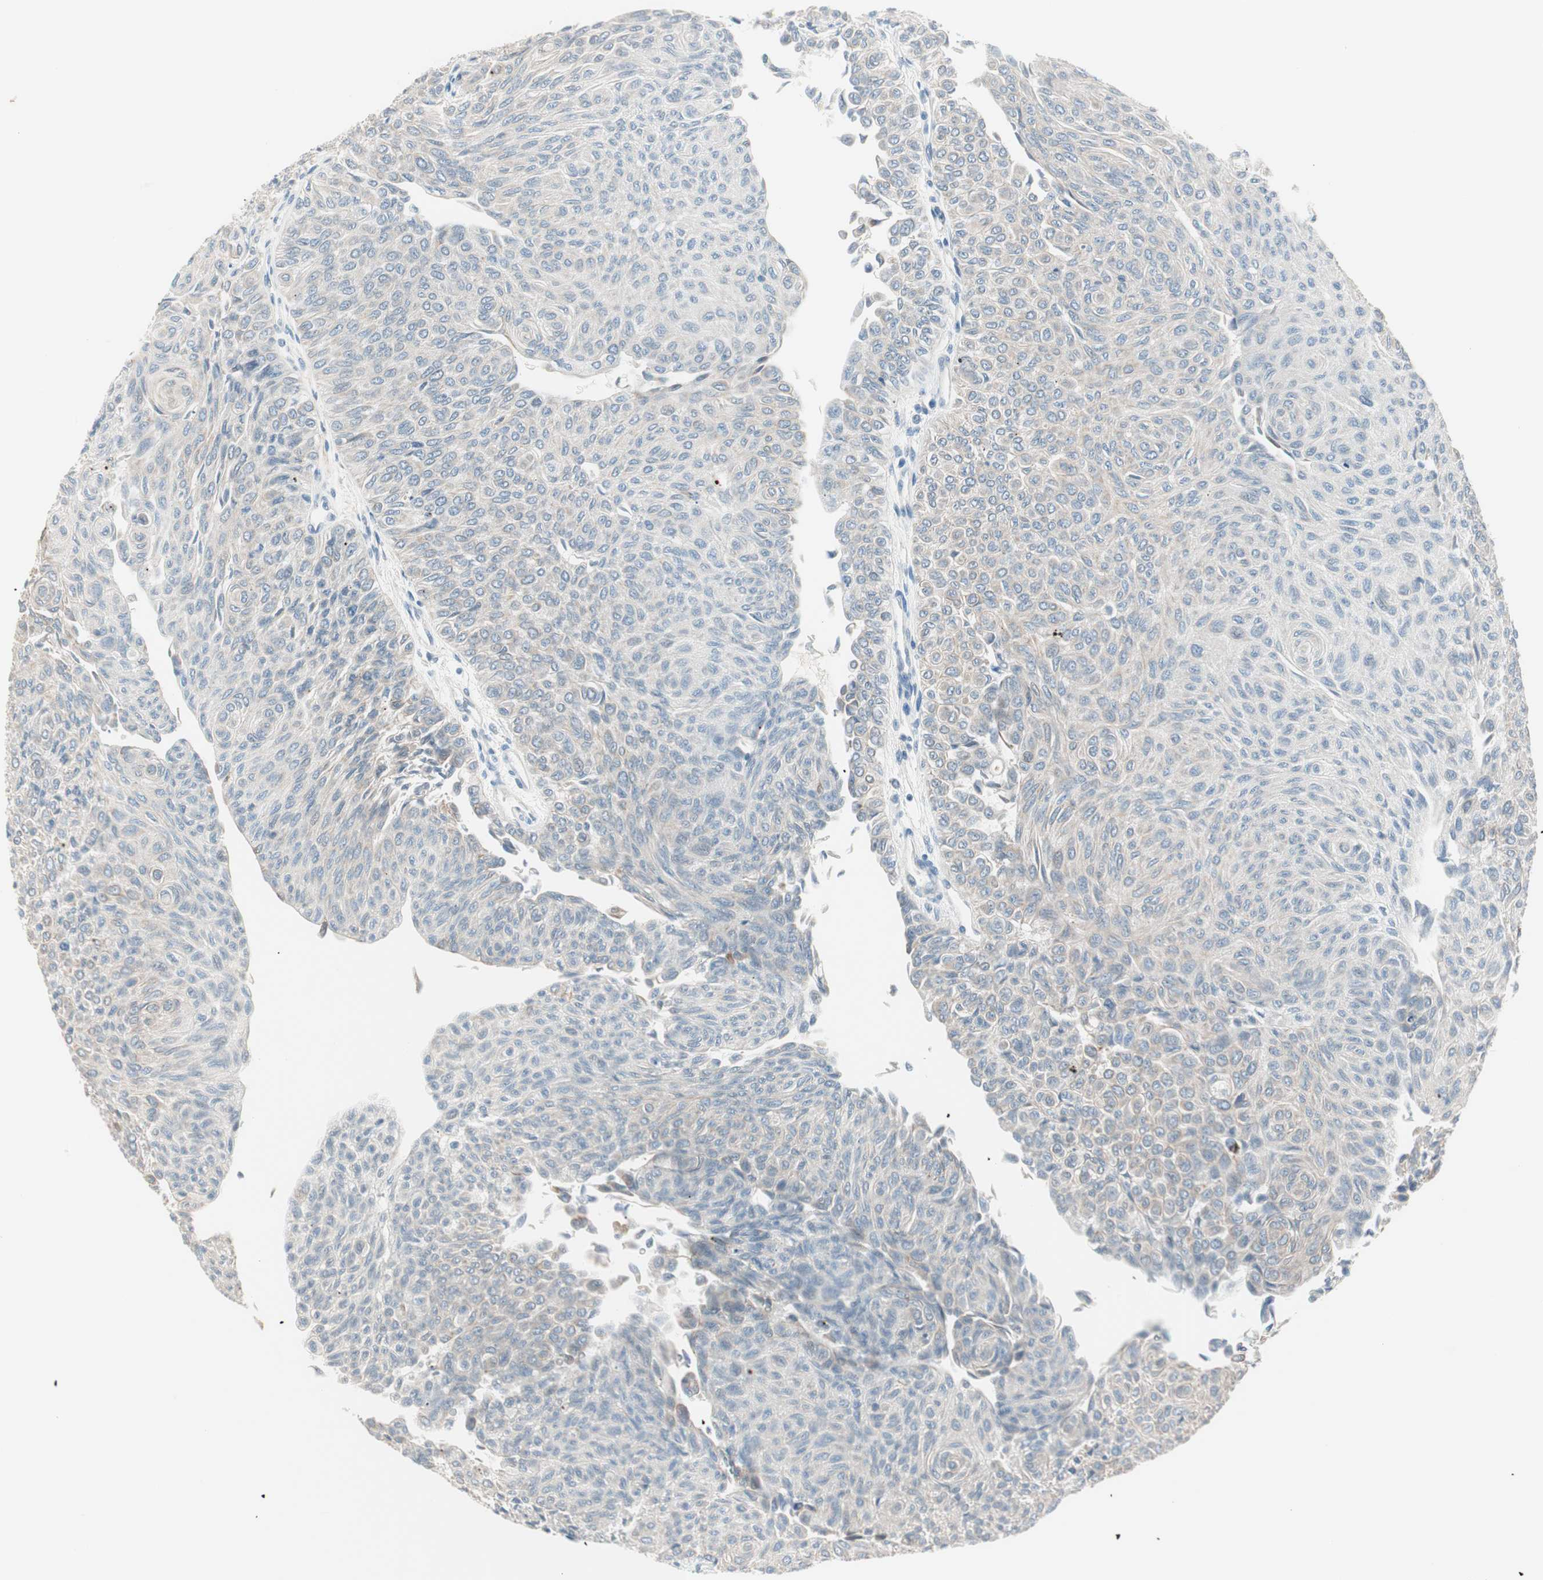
{"staining": {"intensity": "weak", "quantity": "25%-75%", "location": "cytoplasmic/membranous"}, "tissue": "urothelial cancer", "cell_type": "Tumor cells", "image_type": "cancer", "snomed": [{"axis": "morphology", "description": "Urothelial carcinoma, Low grade"}, {"axis": "topography", "description": "Urinary bladder"}], "caption": "Immunohistochemistry micrograph of neoplastic tissue: urothelial carcinoma (low-grade) stained using immunohistochemistry (IHC) exhibits low levels of weak protein expression localized specifically in the cytoplasmic/membranous of tumor cells, appearing as a cytoplasmic/membranous brown color.", "gene": "GNAO1", "patient": {"sex": "male", "age": 78}}